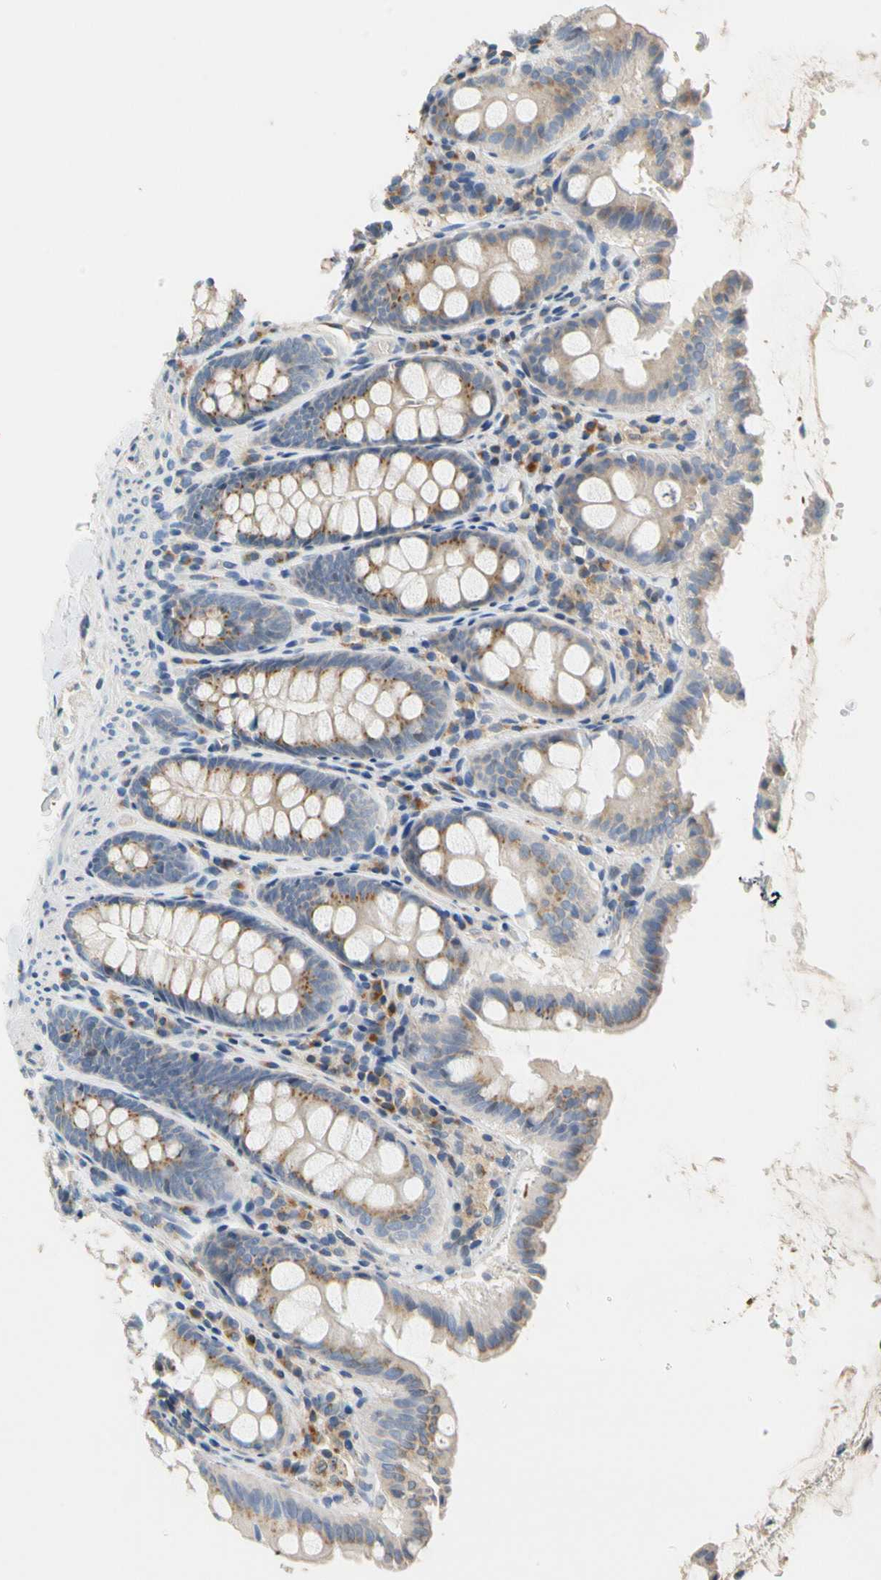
{"staining": {"intensity": "weak", "quantity": ">75%", "location": "cytoplasmic/membranous"}, "tissue": "colon", "cell_type": "Endothelial cells", "image_type": "normal", "snomed": [{"axis": "morphology", "description": "Normal tissue, NOS"}, {"axis": "topography", "description": "Colon"}], "caption": "Human colon stained for a protein (brown) reveals weak cytoplasmic/membranous positive staining in approximately >75% of endothelial cells.", "gene": "GPSM2", "patient": {"sex": "female", "age": 61}}